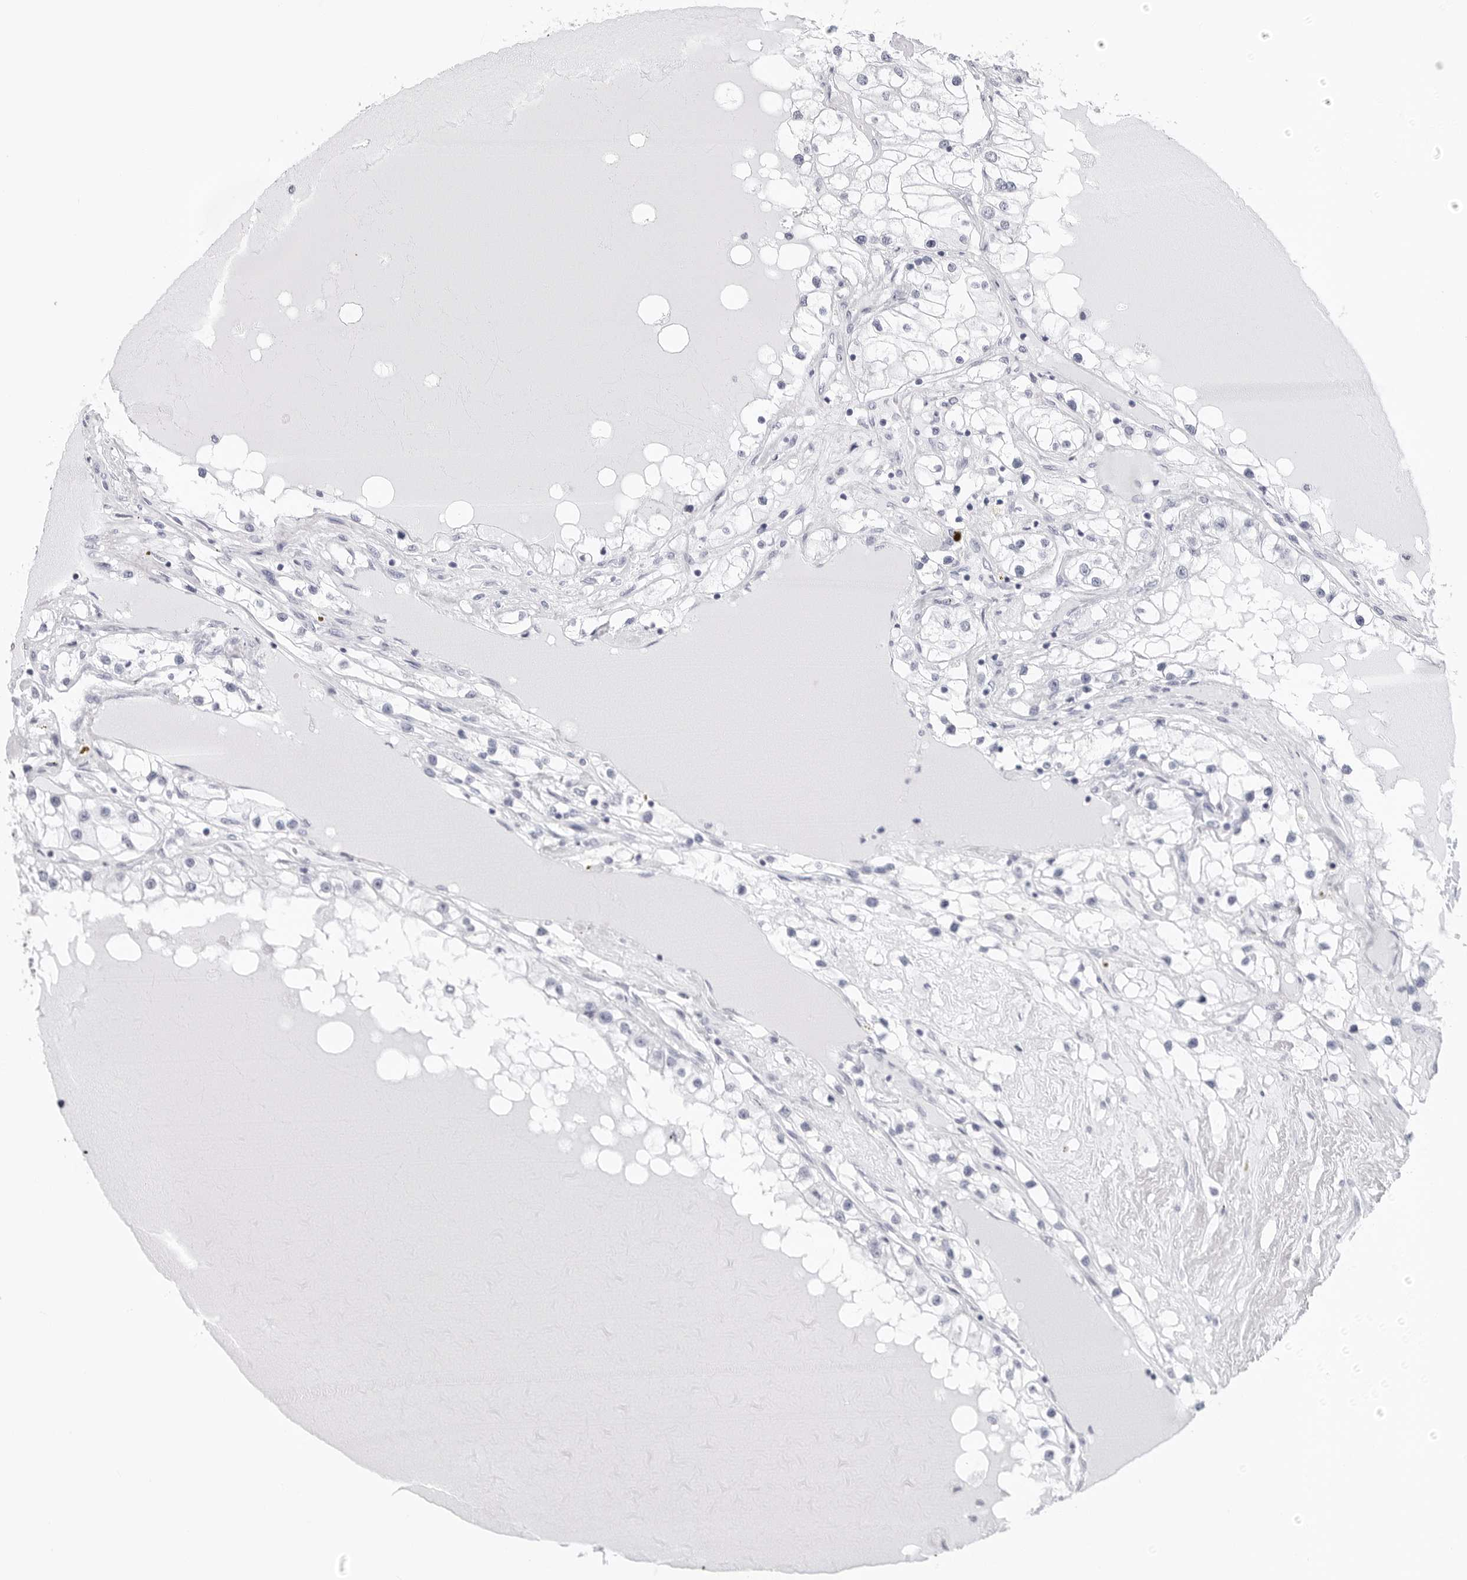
{"staining": {"intensity": "negative", "quantity": "none", "location": "none"}, "tissue": "renal cancer", "cell_type": "Tumor cells", "image_type": "cancer", "snomed": [{"axis": "morphology", "description": "Adenocarcinoma, NOS"}, {"axis": "topography", "description": "Kidney"}], "caption": "The micrograph reveals no staining of tumor cells in renal adenocarcinoma.", "gene": "CST2", "patient": {"sex": "male", "age": 68}}